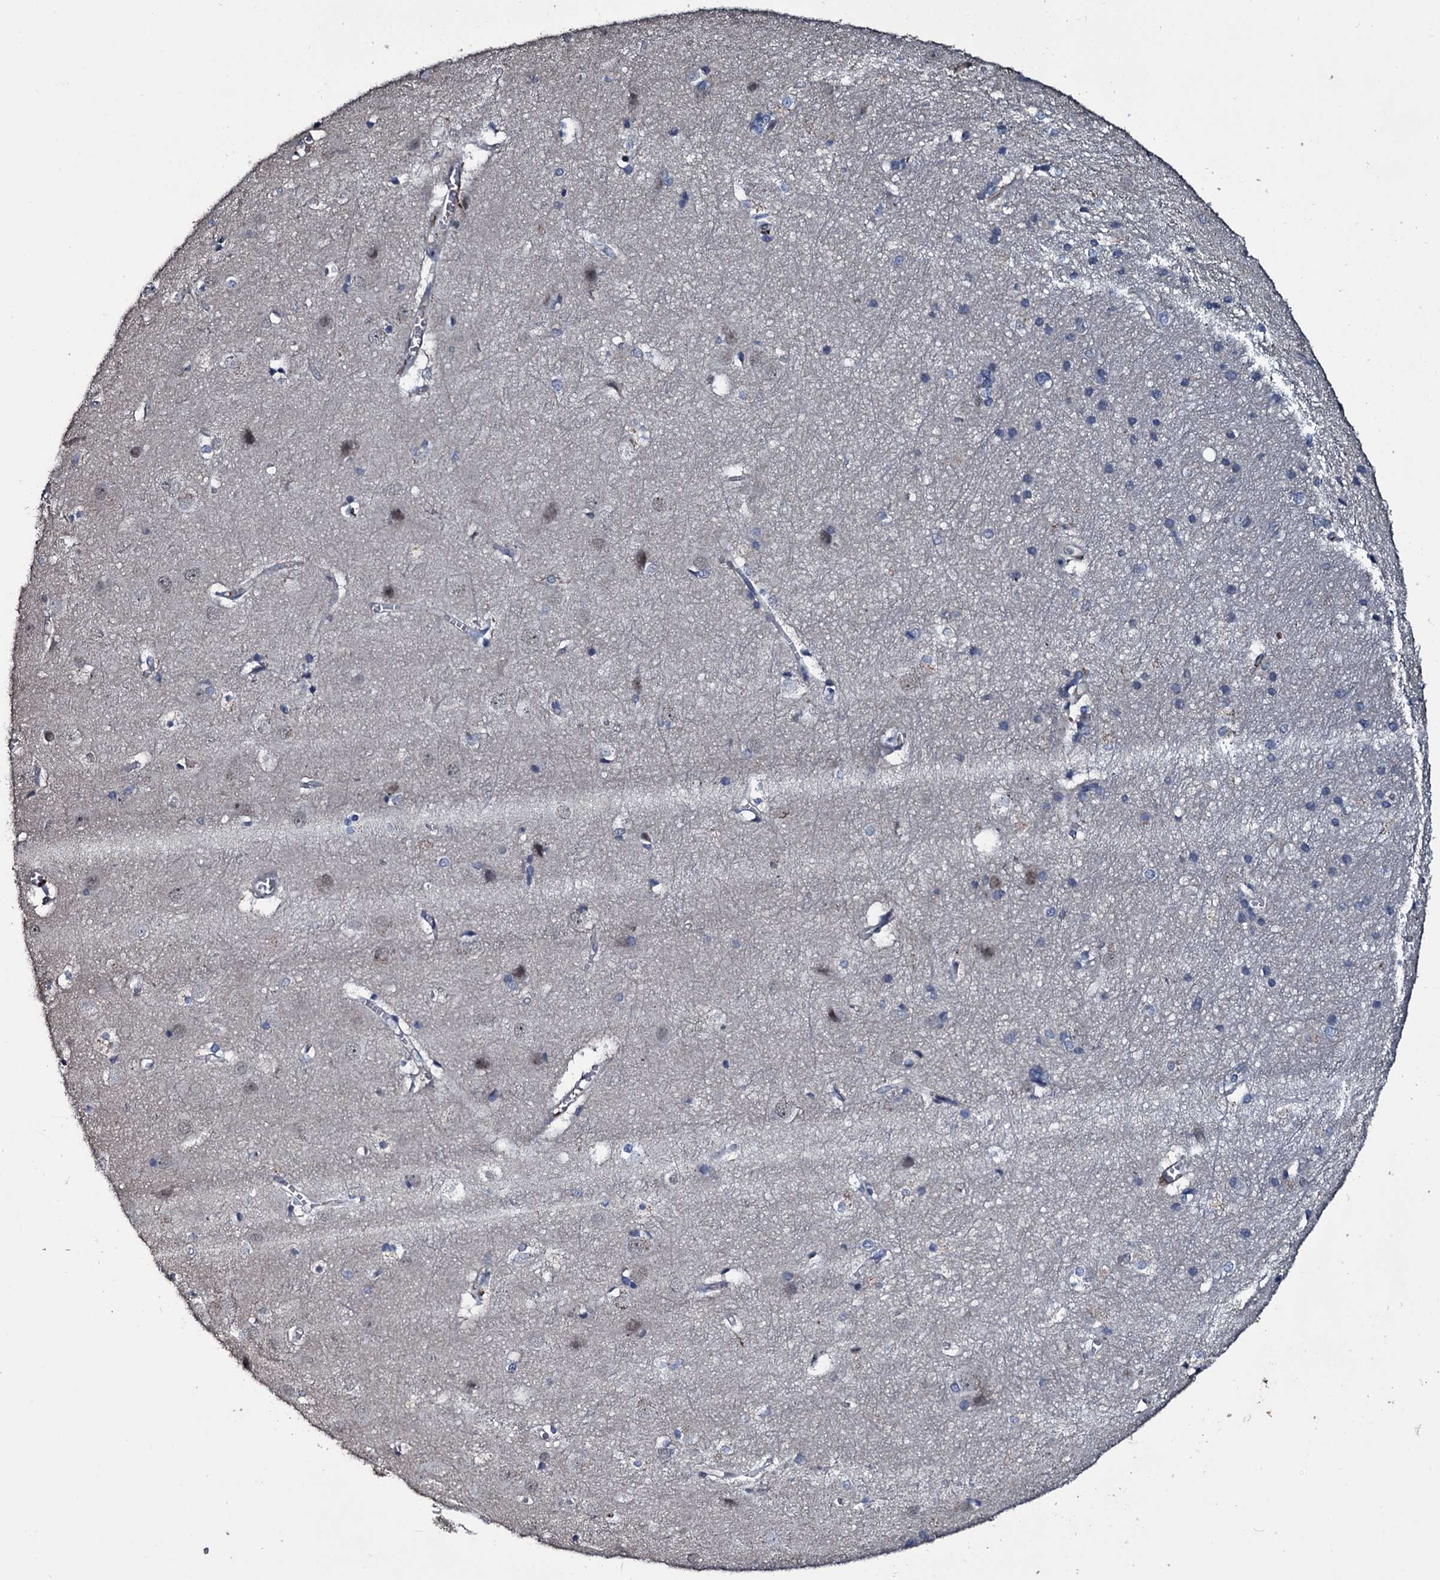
{"staining": {"intensity": "weak", "quantity": "25%-75%", "location": "cytoplasmic/membranous"}, "tissue": "cerebral cortex", "cell_type": "Endothelial cells", "image_type": "normal", "snomed": [{"axis": "morphology", "description": "Normal tissue, NOS"}, {"axis": "topography", "description": "Cerebral cortex"}], "caption": "Protein positivity by immunohistochemistry exhibits weak cytoplasmic/membranous staining in about 25%-75% of endothelial cells in unremarkable cerebral cortex. The protein of interest is shown in brown color, while the nuclei are stained blue.", "gene": "LYG2", "patient": {"sex": "male", "age": 54}}